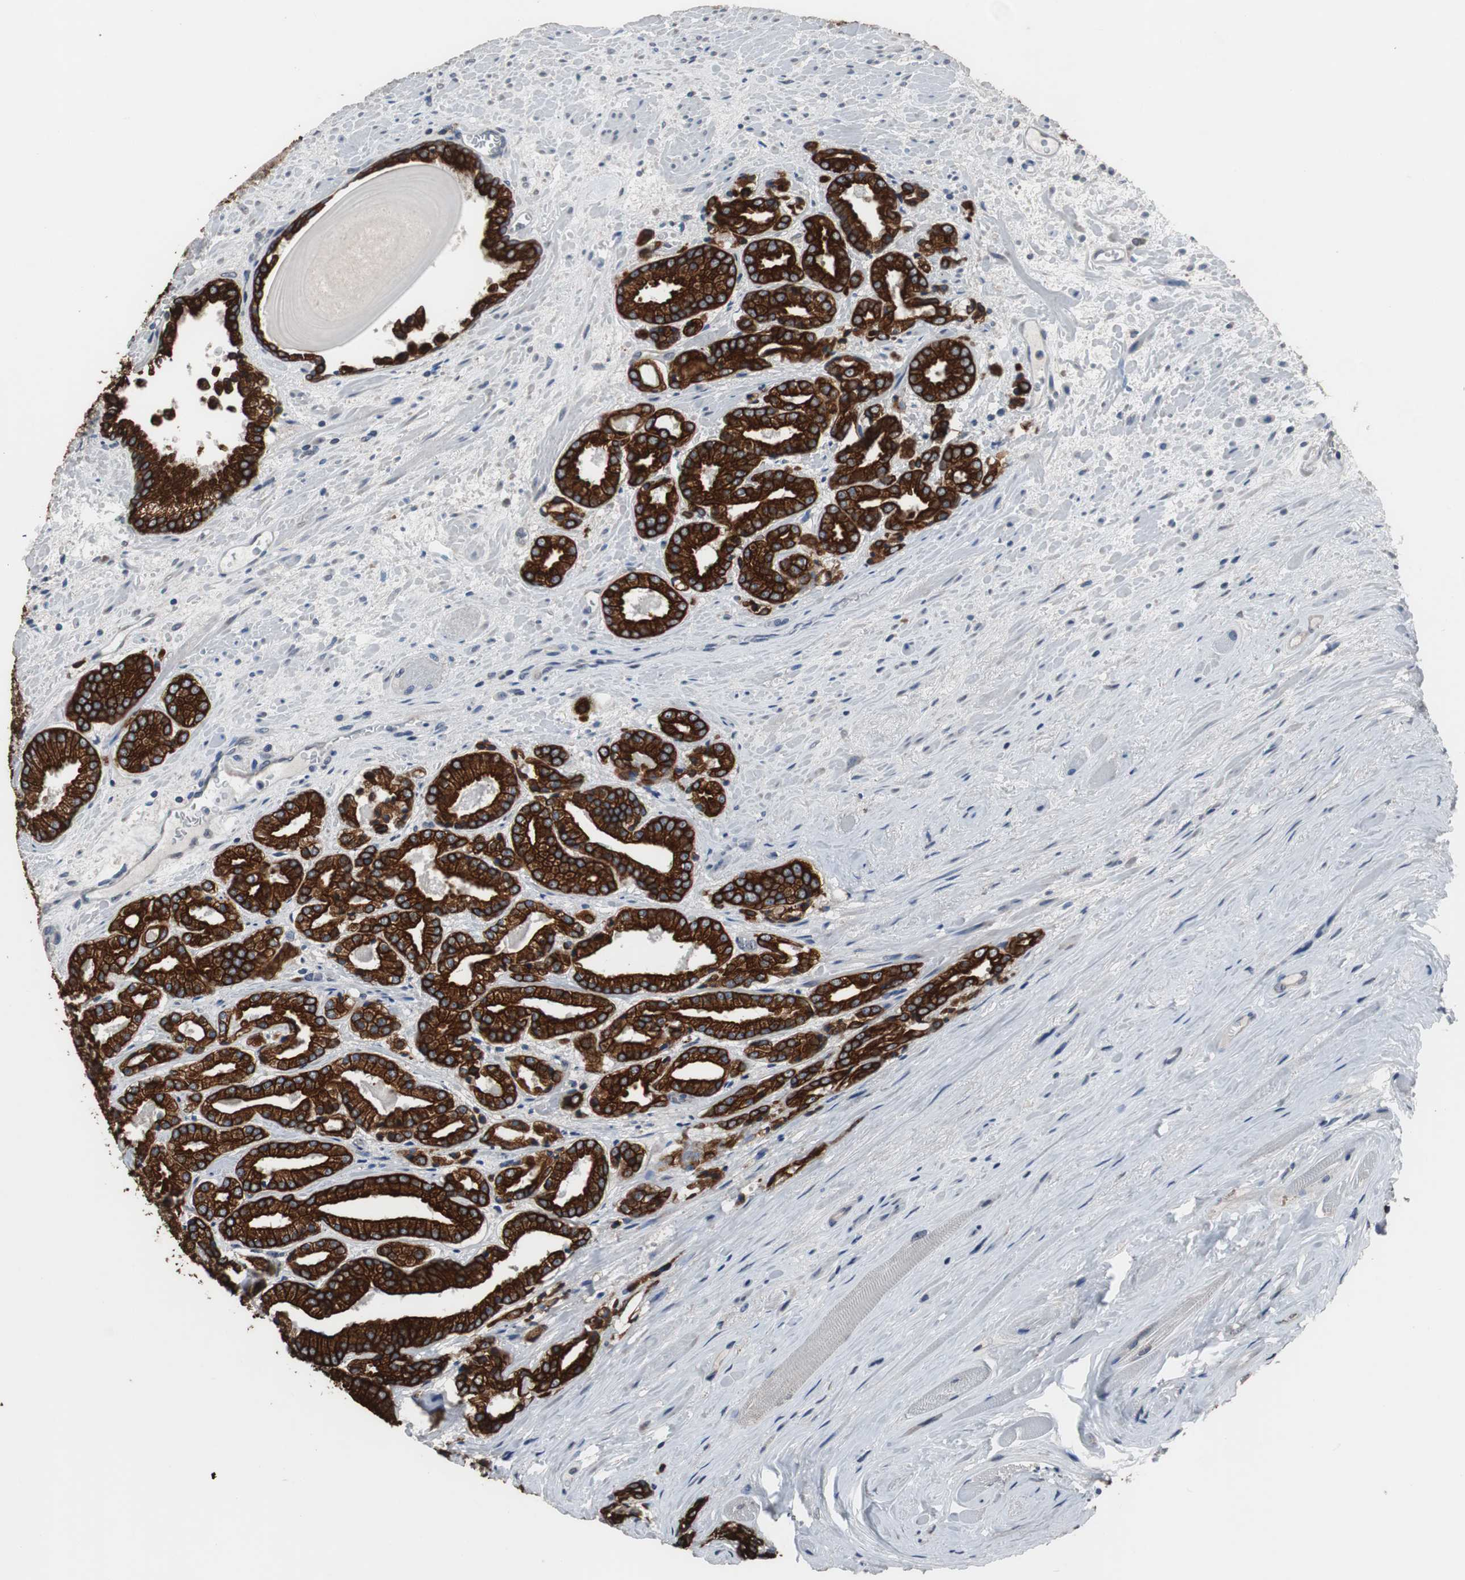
{"staining": {"intensity": "strong", "quantity": ">75%", "location": "cytoplasmic/membranous"}, "tissue": "prostate cancer", "cell_type": "Tumor cells", "image_type": "cancer", "snomed": [{"axis": "morphology", "description": "Adenocarcinoma, Low grade"}, {"axis": "topography", "description": "Prostate"}], "caption": "Human prostate cancer stained with a protein marker shows strong staining in tumor cells.", "gene": "USP10", "patient": {"sex": "male", "age": 59}}